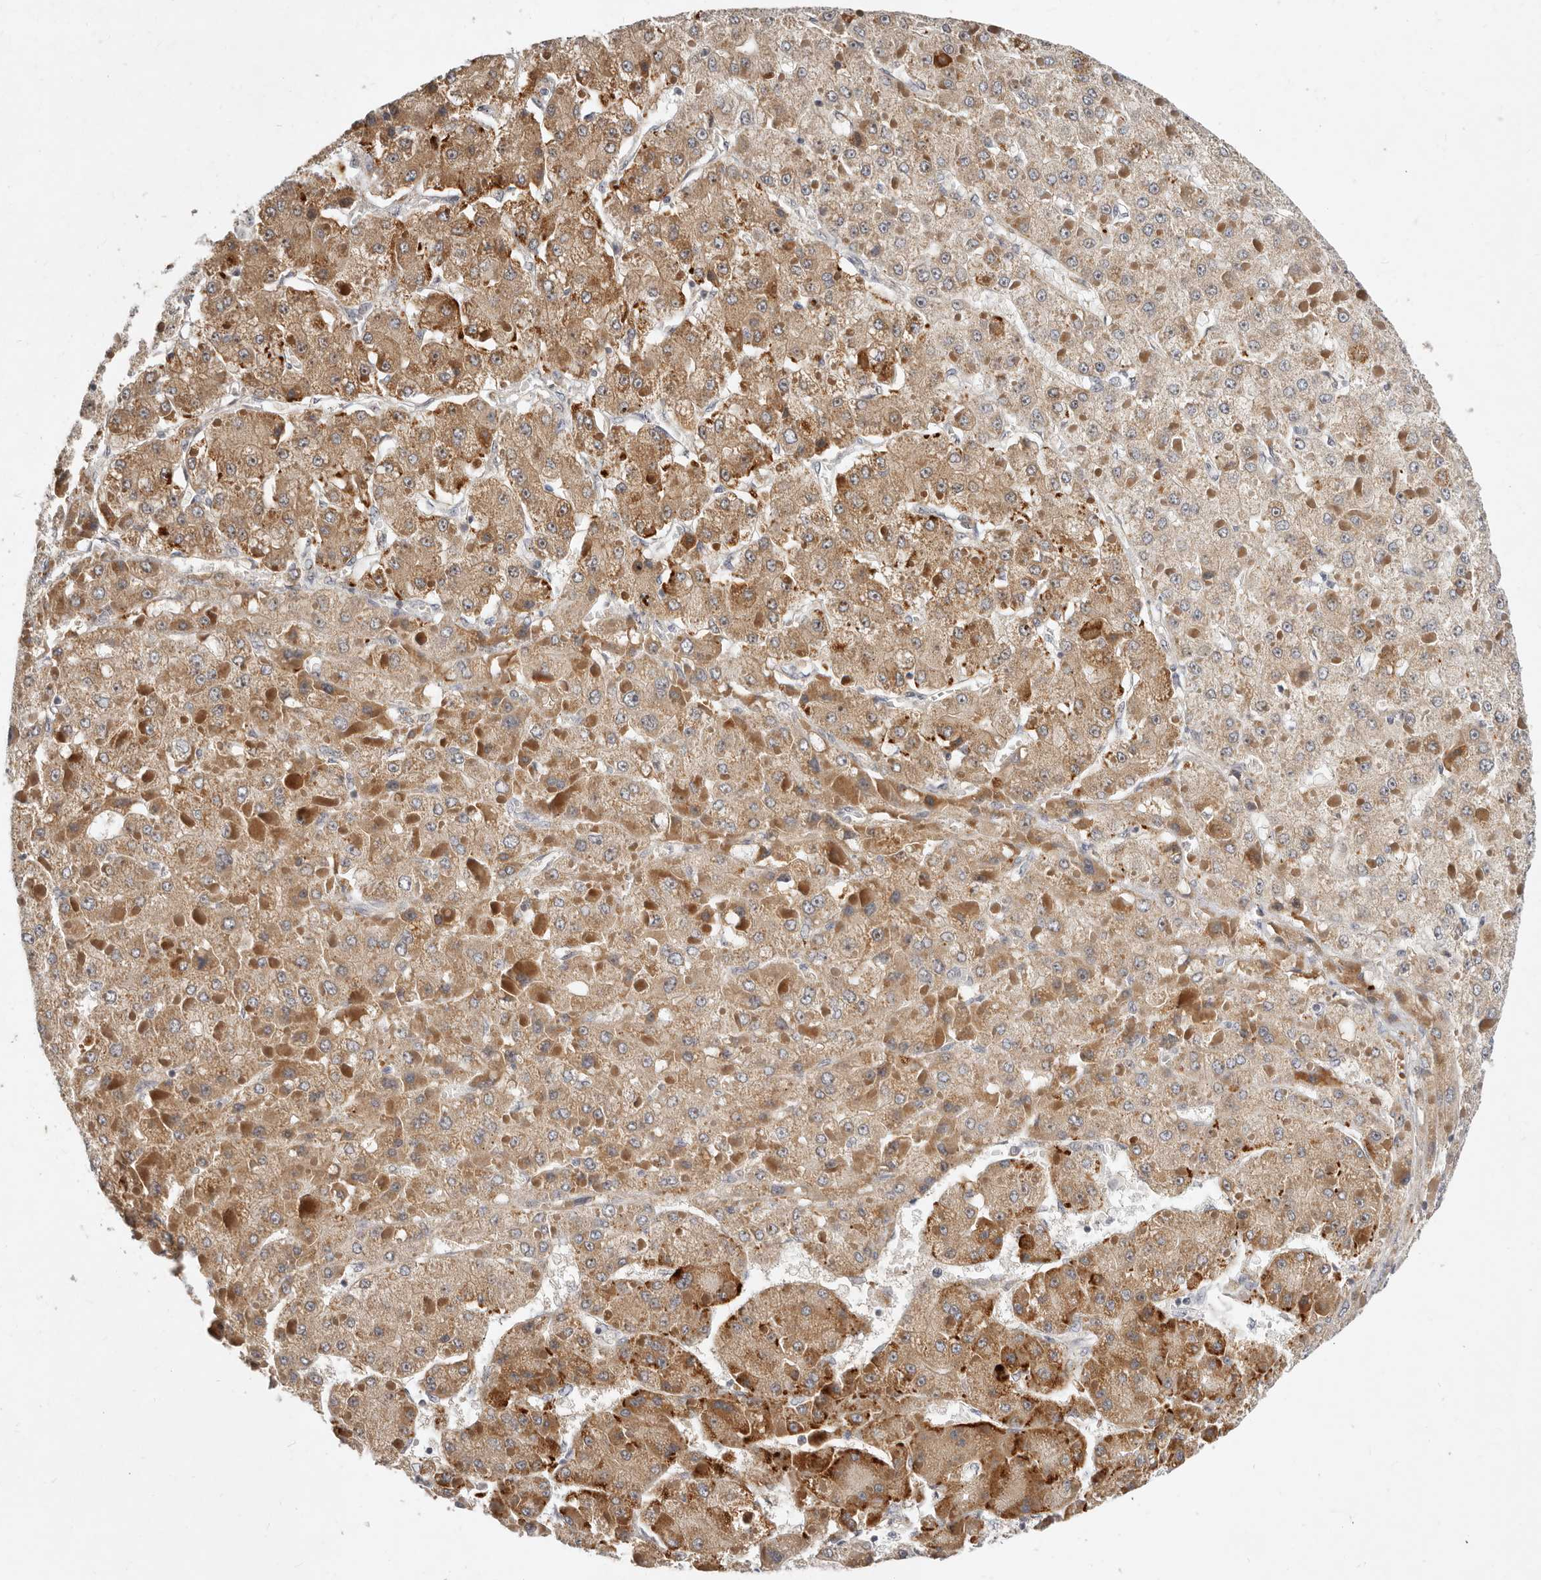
{"staining": {"intensity": "moderate", "quantity": ">75%", "location": "cytoplasmic/membranous"}, "tissue": "liver cancer", "cell_type": "Tumor cells", "image_type": "cancer", "snomed": [{"axis": "morphology", "description": "Carcinoma, Hepatocellular, NOS"}, {"axis": "topography", "description": "Liver"}], "caption": "About >75% of tumor cells in liver hepatocellular carcinoma exhibit moderate cytoplasmic/membranous protein expression as visualized by brown immunohistochemical staining.", "gene": "MICALL2", "patient": {"sex": "female", "age": 73}}